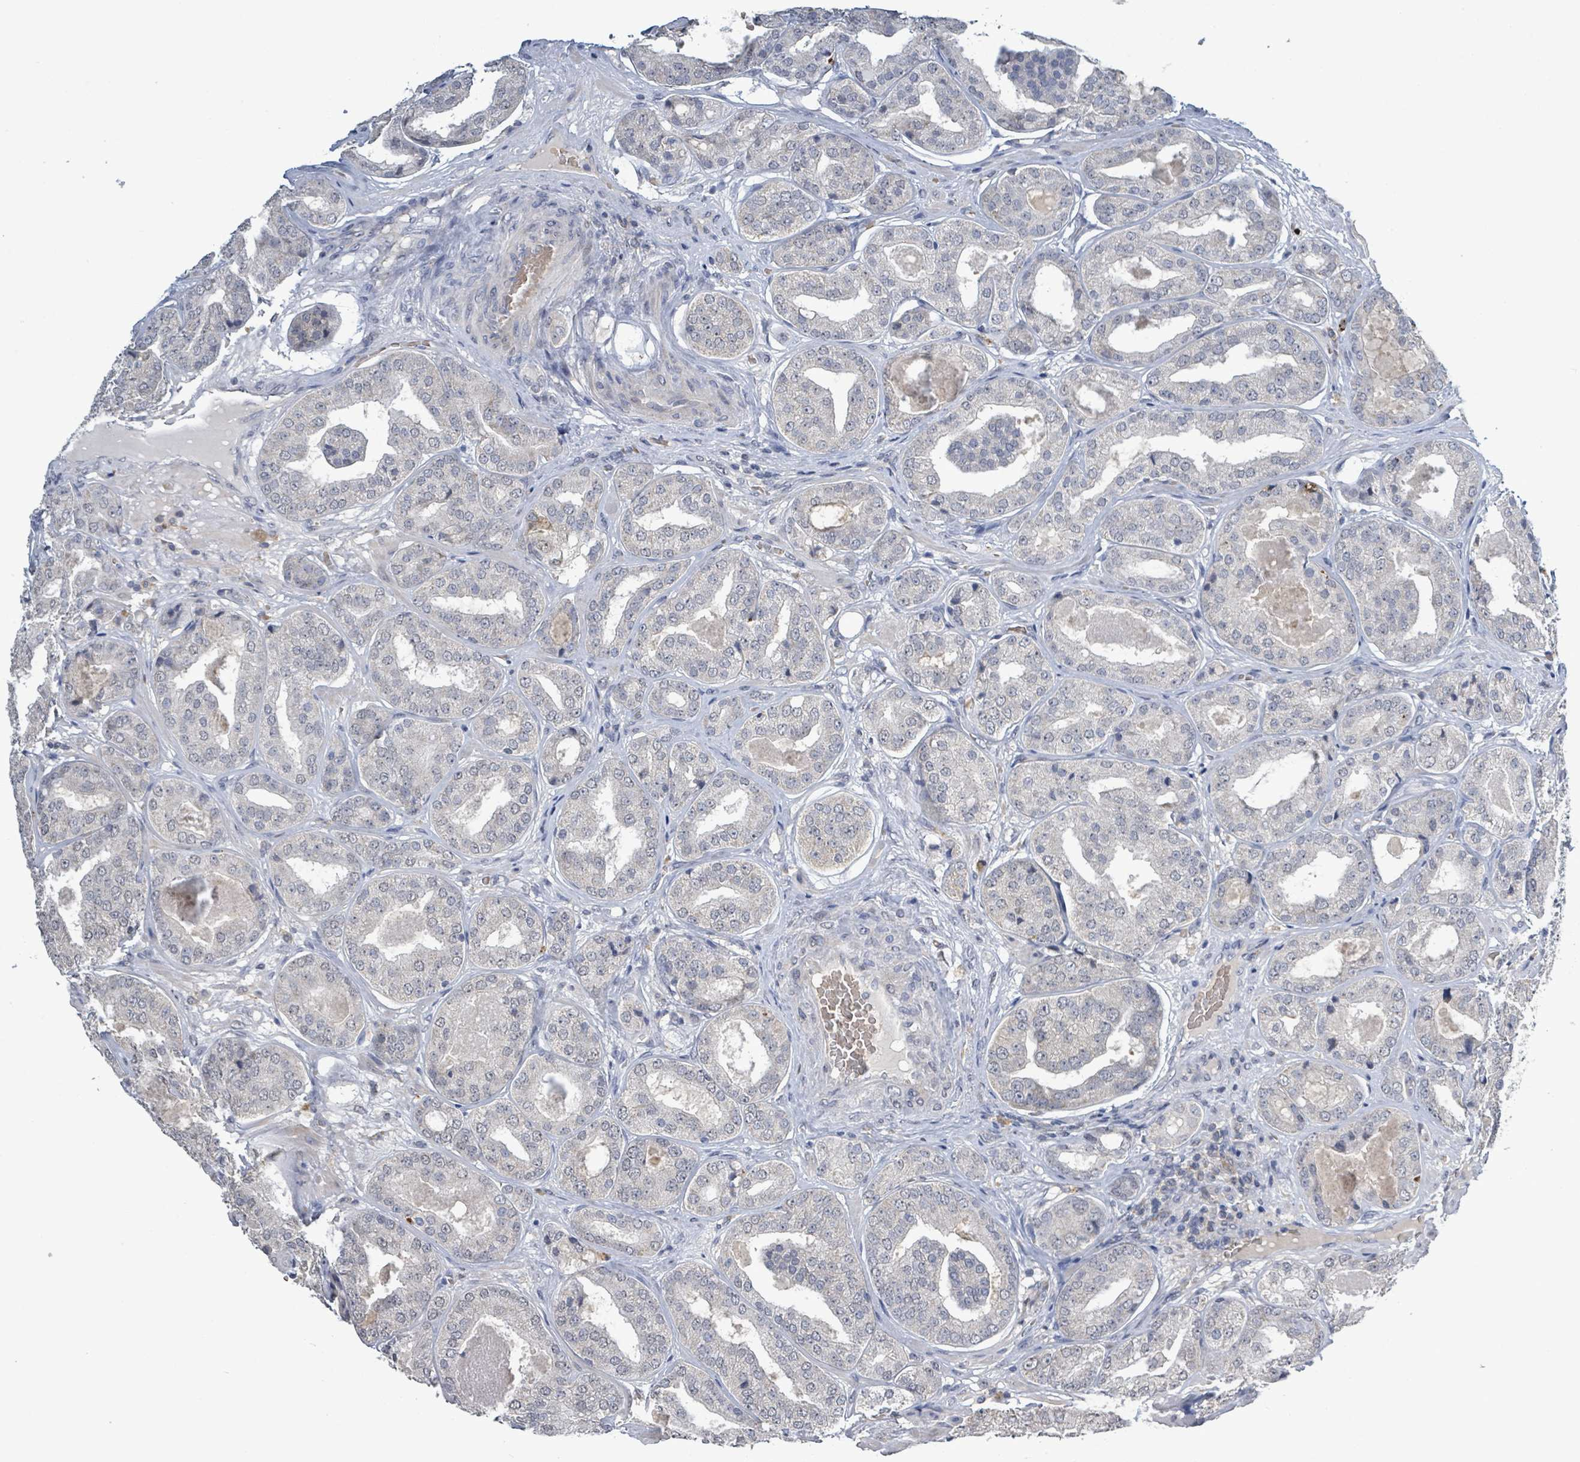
{"staining": {"intensity": "negative", "quantity": "none", "location": "none"}, "tissue": "prostate cancer", "cell_type": "Tumor cells", "image_type": "cancer", "snomed": [{"axis": "morphology", "description": "Adenocarcinoma, High grade"}, {"axis": "topography", "description": "Prostate"}], "caption": "Immunohistochemical staining of prostate high-grade adenocarcinoma displays no significant positivity in tumor cells. (DAB (3,3'-diaminobenzidine) immunohistochemistry with hematoxylin counter stain).", "gene": "SEBOX", "patient": {"sex": "male", "age": 63}}